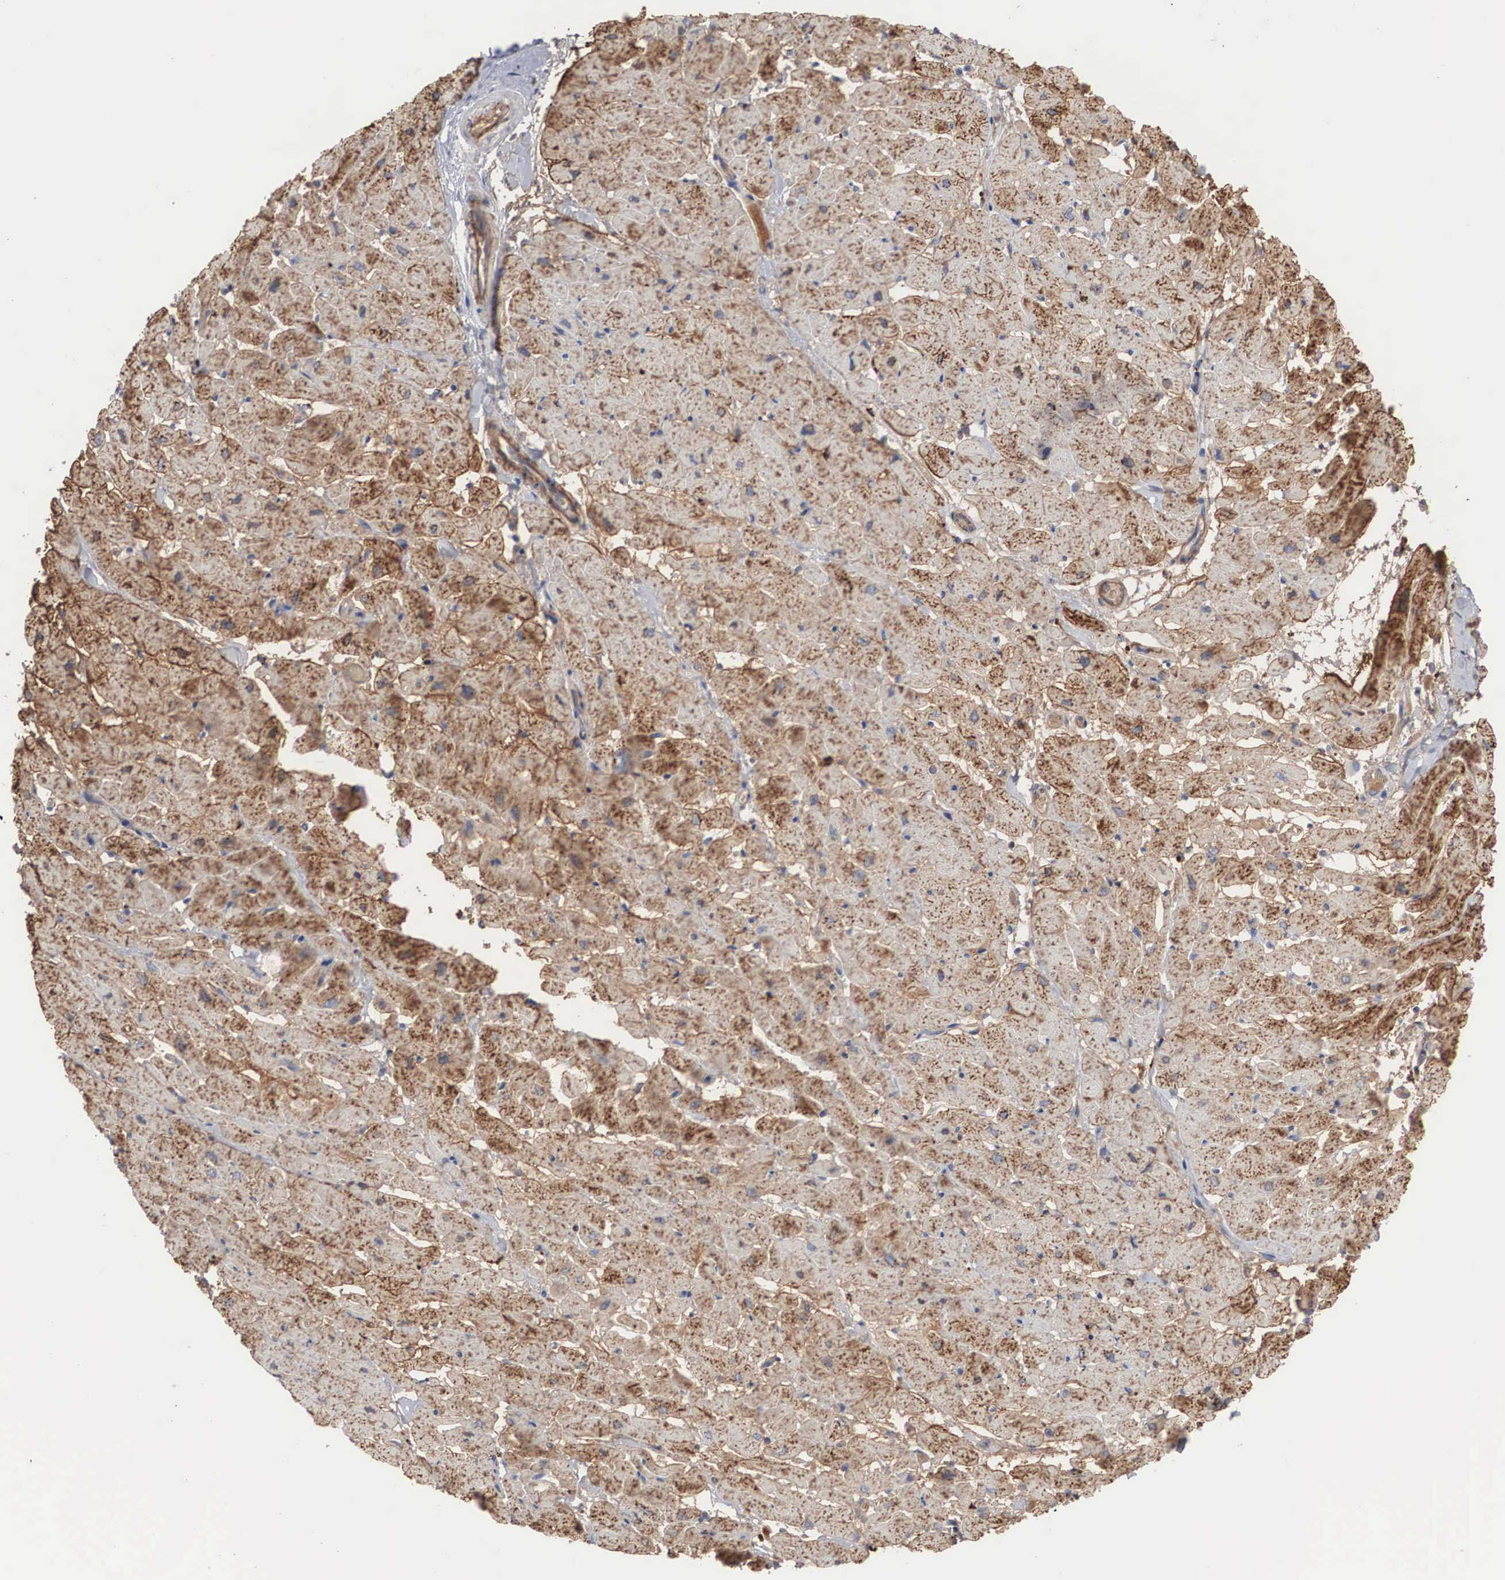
{"staining": {"intensity": "moderate", "quantity": ">75%", "location": "cytoplasmic/membranous"}, "tissue": "heart muscle", "cell_type": "Cardiomyocytes", "image_type": "normal", "snomed": [{"axis": "morphology", "description": "Normal tissue, NOS"}, {"axis": "topography", "description": "Heart"}], "caption": "A brown stain shows moderate cytoplasmic/membranous positivity of a protein in cardiomyocytes of benign human heart muscle. (Stains: DAB in brown, nuclei in blue, Microscopy: brightfield microscopy at high magnification).", "gene": "LGALS3BP", "patient": {"sex": "male", "age": 45}}